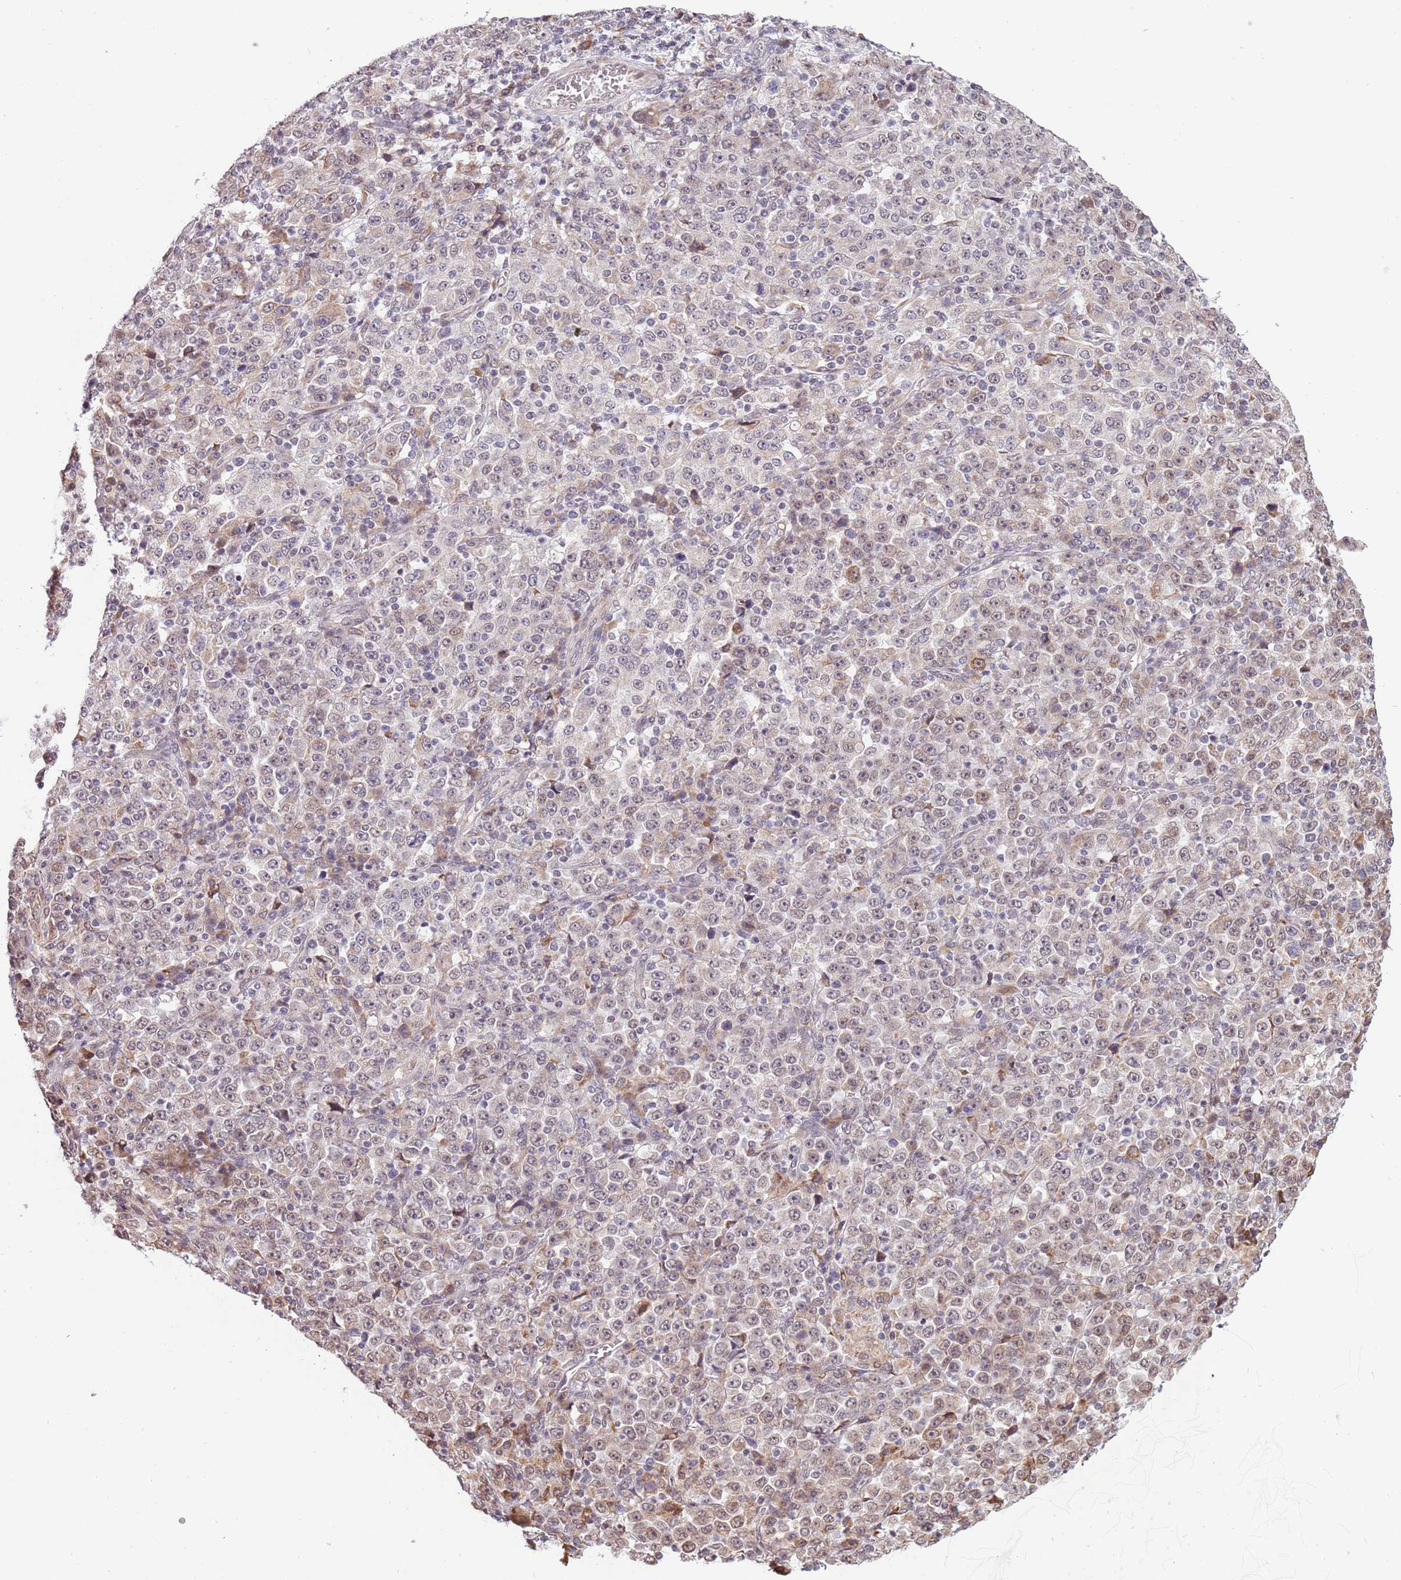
{"staining": {"intensity": "weak", "quantity": "<25%", "location": "cytoplasmic/membranous,nuclear"}, "tissue": "stomach cancer", "cell_type": "Tumor cells", "image_type": "cancer", "snomed": [{"axis": "morphology", "description": "Normal tissue, NOS"}, {"axis": "morphology", "description": "Adenocarcinoma, NOS"}, {"axis": "topography", "description": "Stomach, upper"}, {"axis": "topography", "description": "Stomach"}], "caption": "An immunohistochemistry histopathology image of stomach cancer (adenocarcinoma) is shown. There is no staining in tumor cells of stomach cancer (adenocarcinoma).", "gene": "BARD1", "patient": {"sex": "male", "age": 59}}